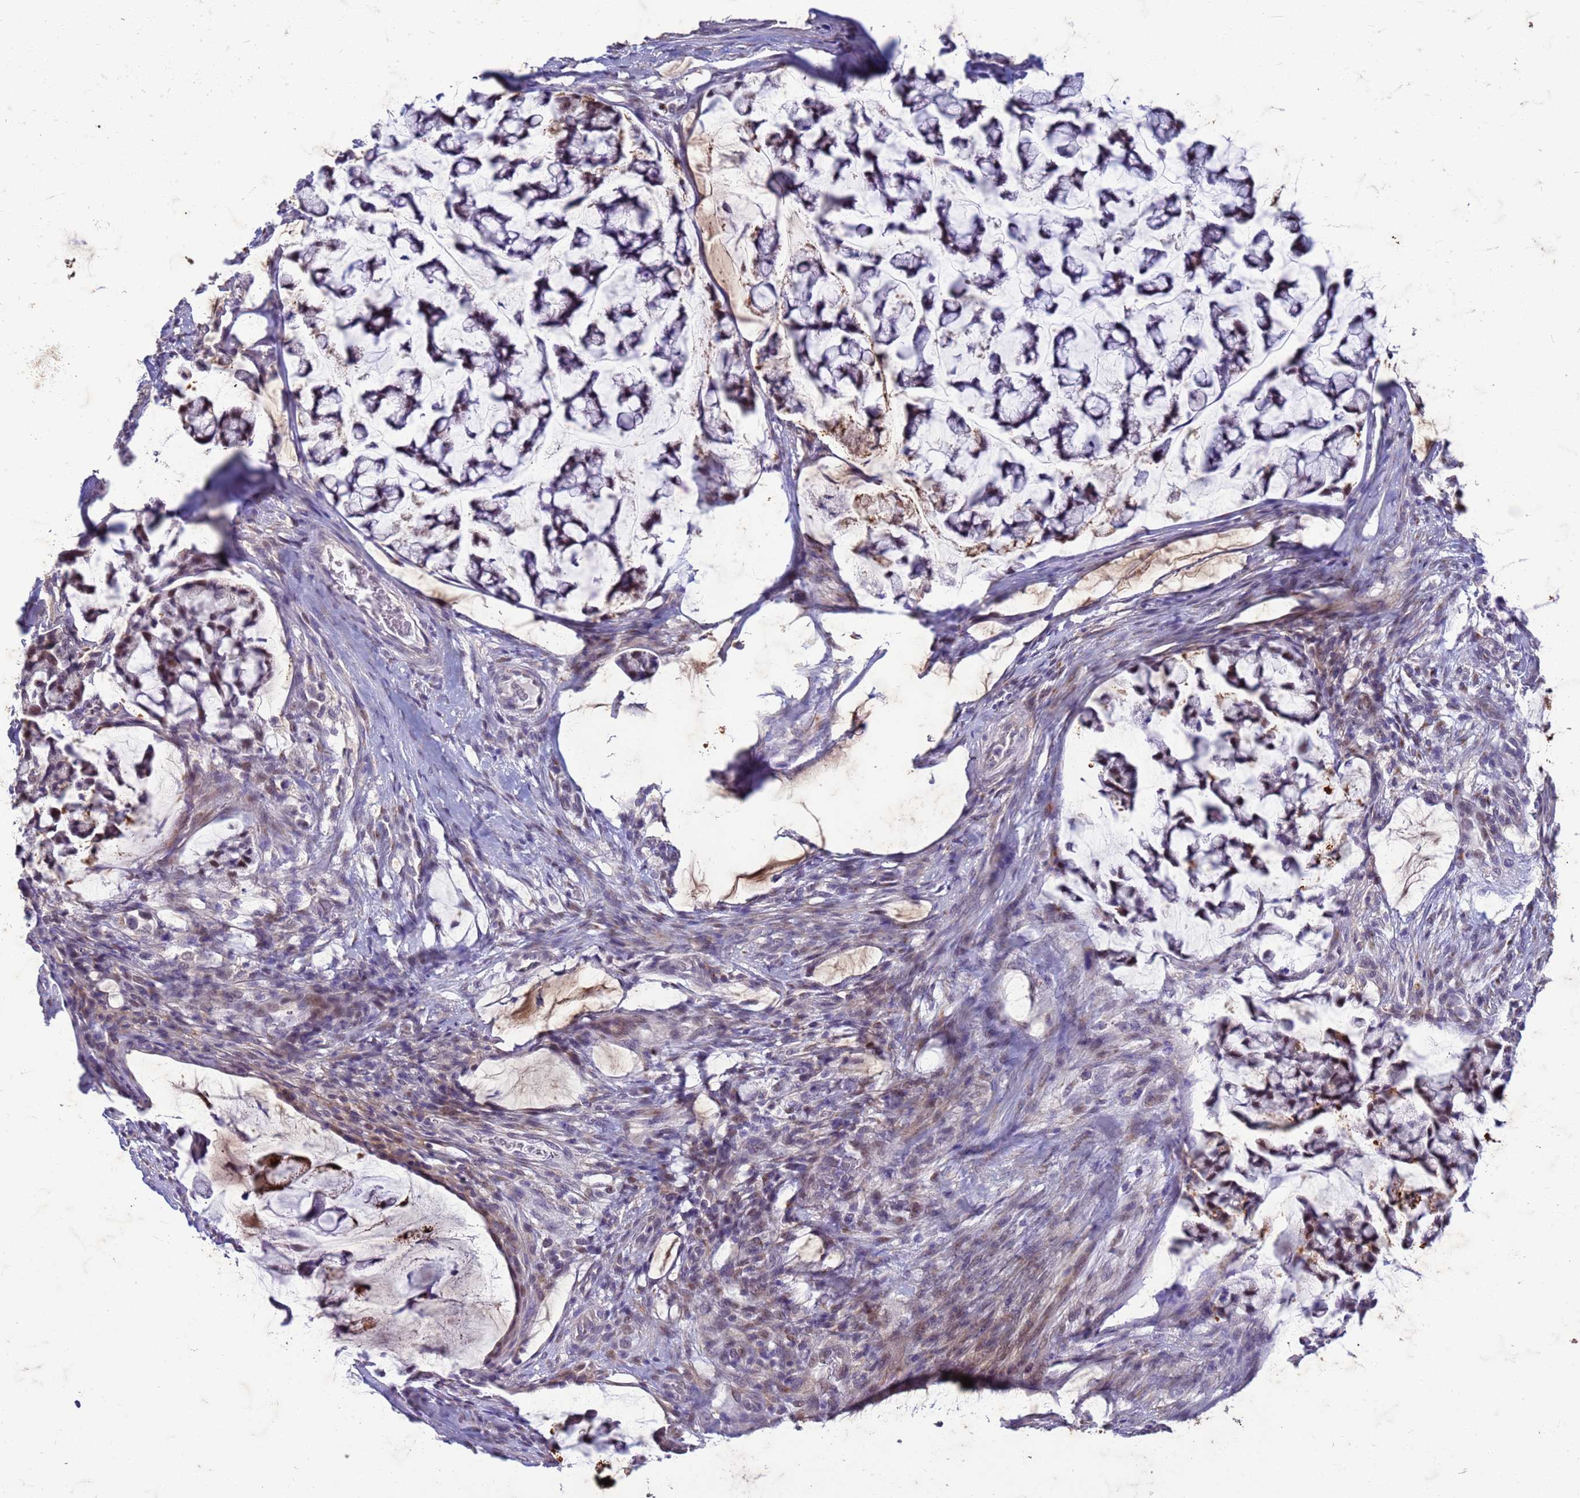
{"staining": {"intensity": "moderate", "quantity": "<25%", "location": "cytoplasmic/membranous"}, "tissue": "stomach cancer", "cell_type": "Tumor cells", "image_type": "cancer", "snomed": [{"axis": "morphology", "description": "Adenocarcinoma, NOS"}, {"axis": "topography", "description": "Stomach, lower"}], "caption": "Immunohistochemical staining of human stomach cancer displays low levels of moderate cytoplasmic/membranous positivity in approximately <25% of tumor cells. The staining was performed using DAB to visualize the protein expression in brown, while the nuclei were stained in blue with hematoxylin (Magnification: 20x).", "gene": "SLC25A15", "patient": {"sex": "male", "age": 67}}